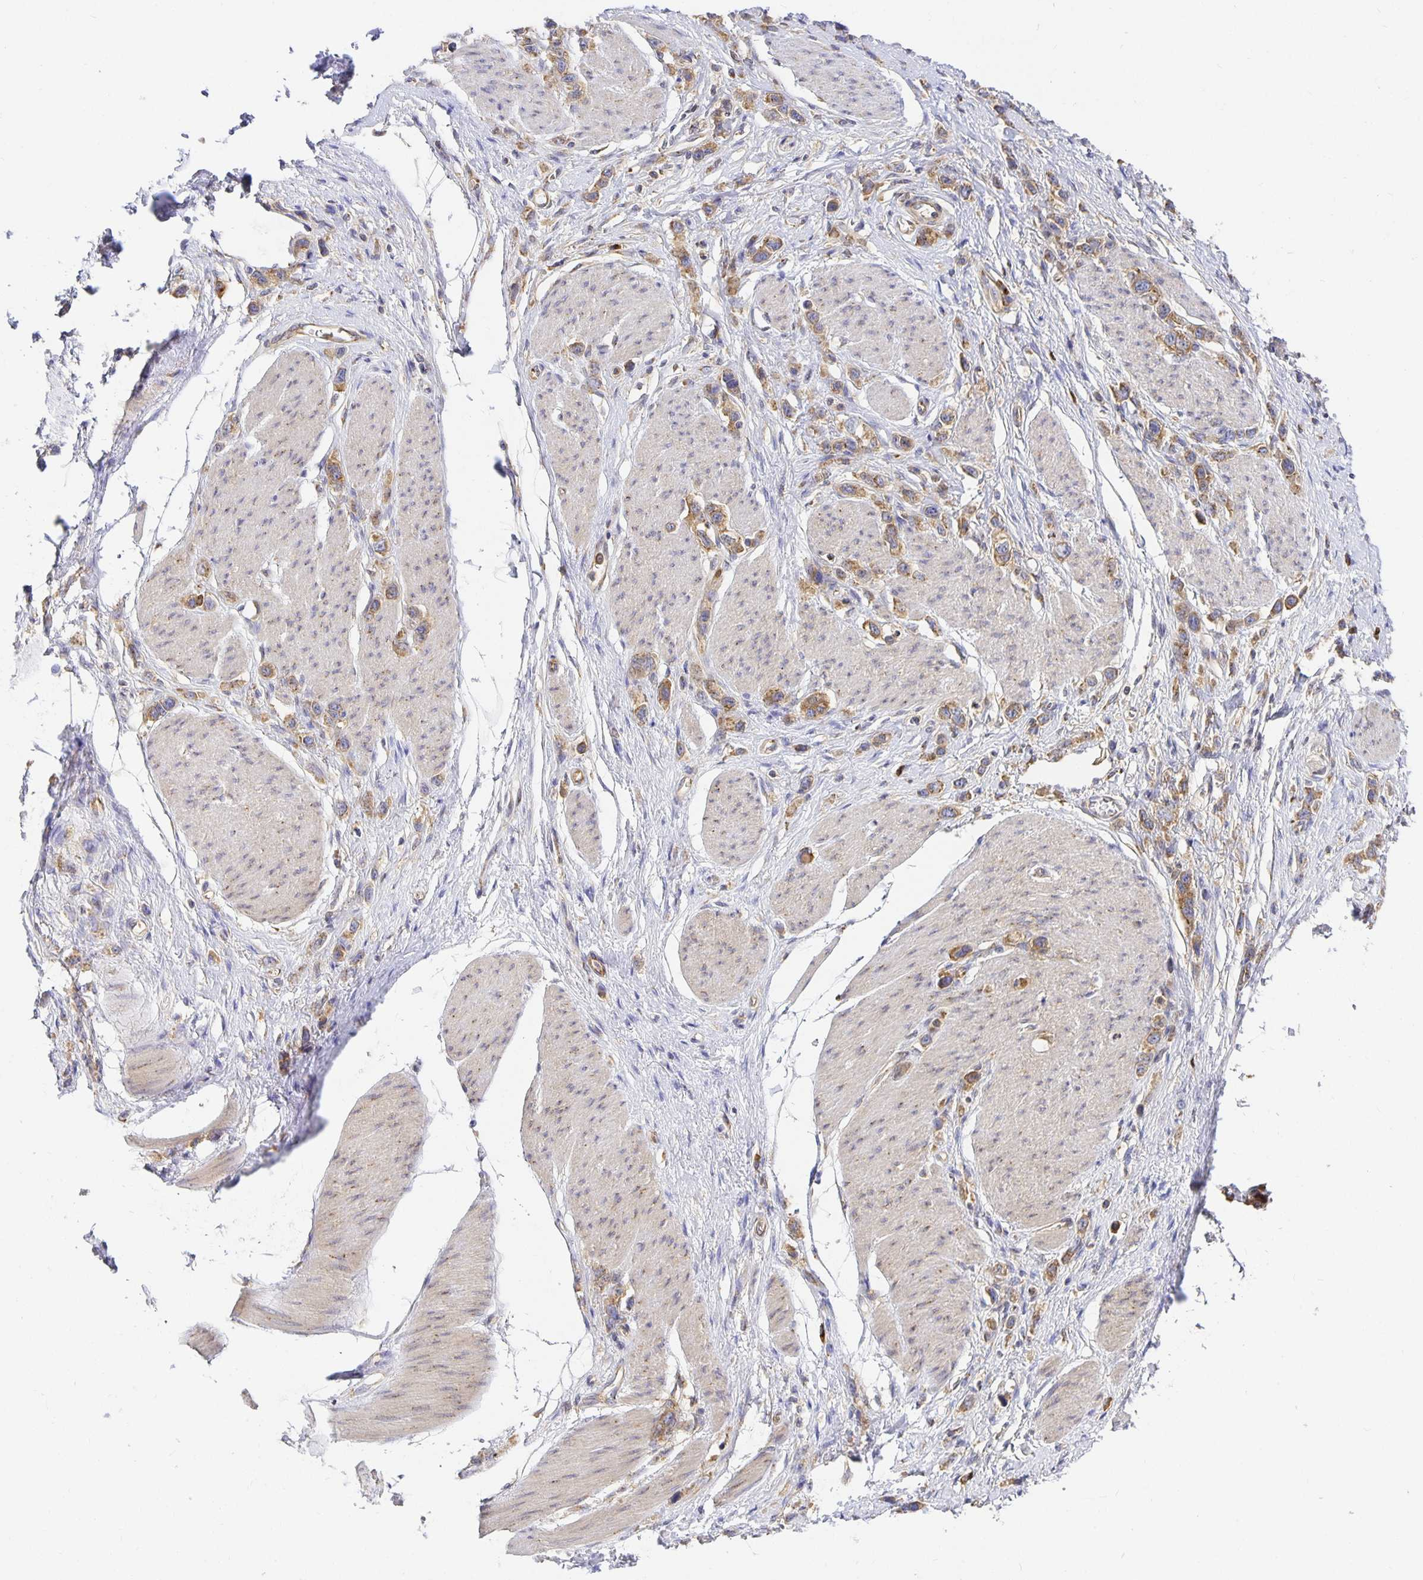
{"staining": {"intensity": "moderate", "quantity": ">75%", "location": "cytoplasmic/membranous"}, "tissue": "stomach cancer", "cell_type": "Tumor cells", "image_type": "cancer", "snomed": [{"axis": "morphology", "description": "Adenocarcinoma, NOS"}, {"axis": "topography", "description": "Stomach"}], "caption": "Stomach cancer (adenocarcinoma) stained with immunohistochemistry (IHC) demonstrates moderate cytoplasmic/membranous staining in approximately >75% of tumor cells.", "gene": "USO1", "patient": {"sex": "female", "age": 65}}